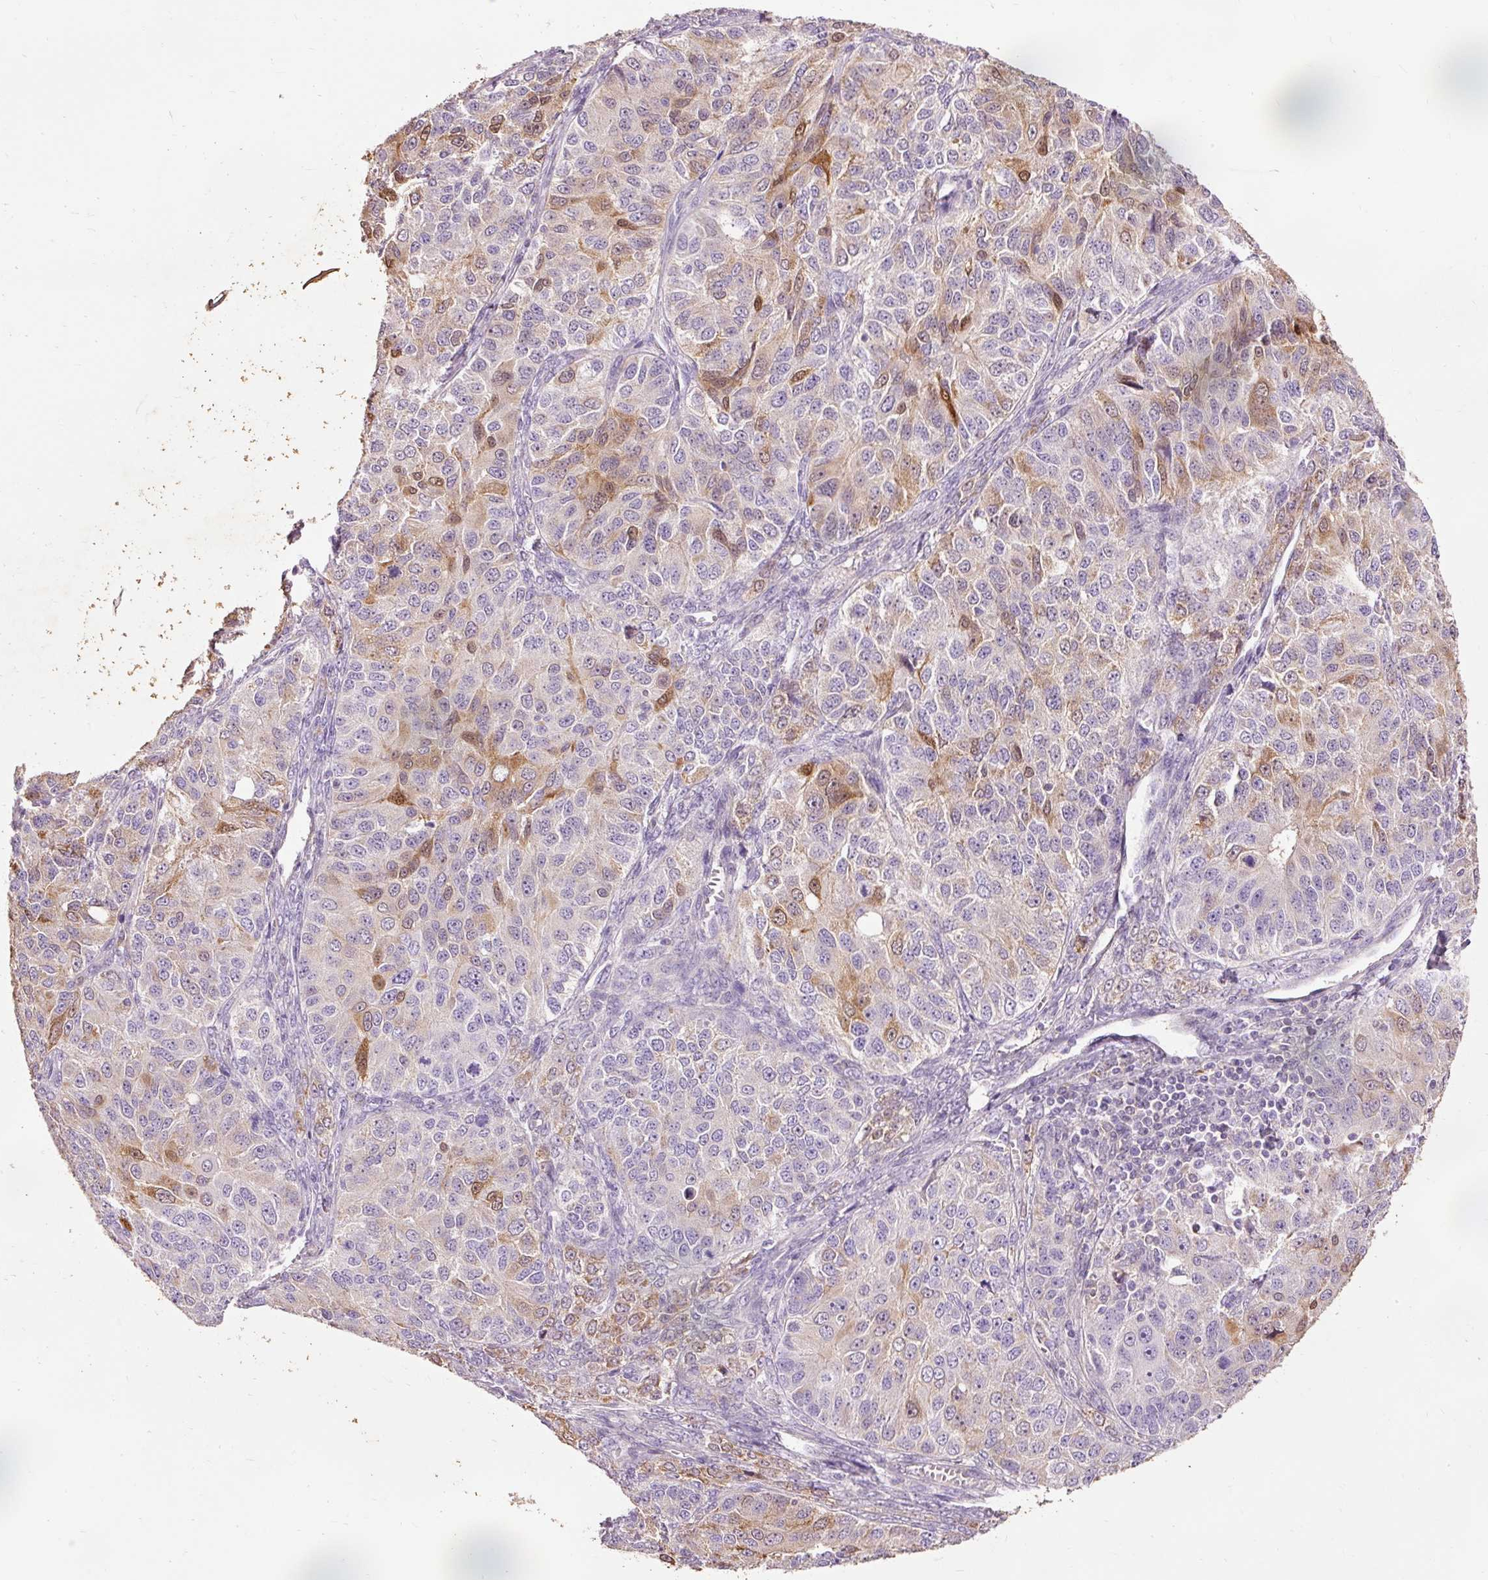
{"staining": {"intensity": "moderate", "quantity": "25%-75%", "location": "cytoplasmic/membranous,nuclear"}, "tissue": "ovarian cancer", "cell_type": "Tumor cells", "image_type": "cancer", "snomed": [{"axis": "morphology", "description": "Carcinoma, endometroid"}, {"axis": "topography", "description": "Ovary"}], "caption": "A brown stain highlights moderate cytoplasmic/membranous and nuclear positivity of a protein in endometroid carcinoma (ovarian) tumor cells.", "gene": "PRDX5", "patient": {"sex": "female", "age": 51}}